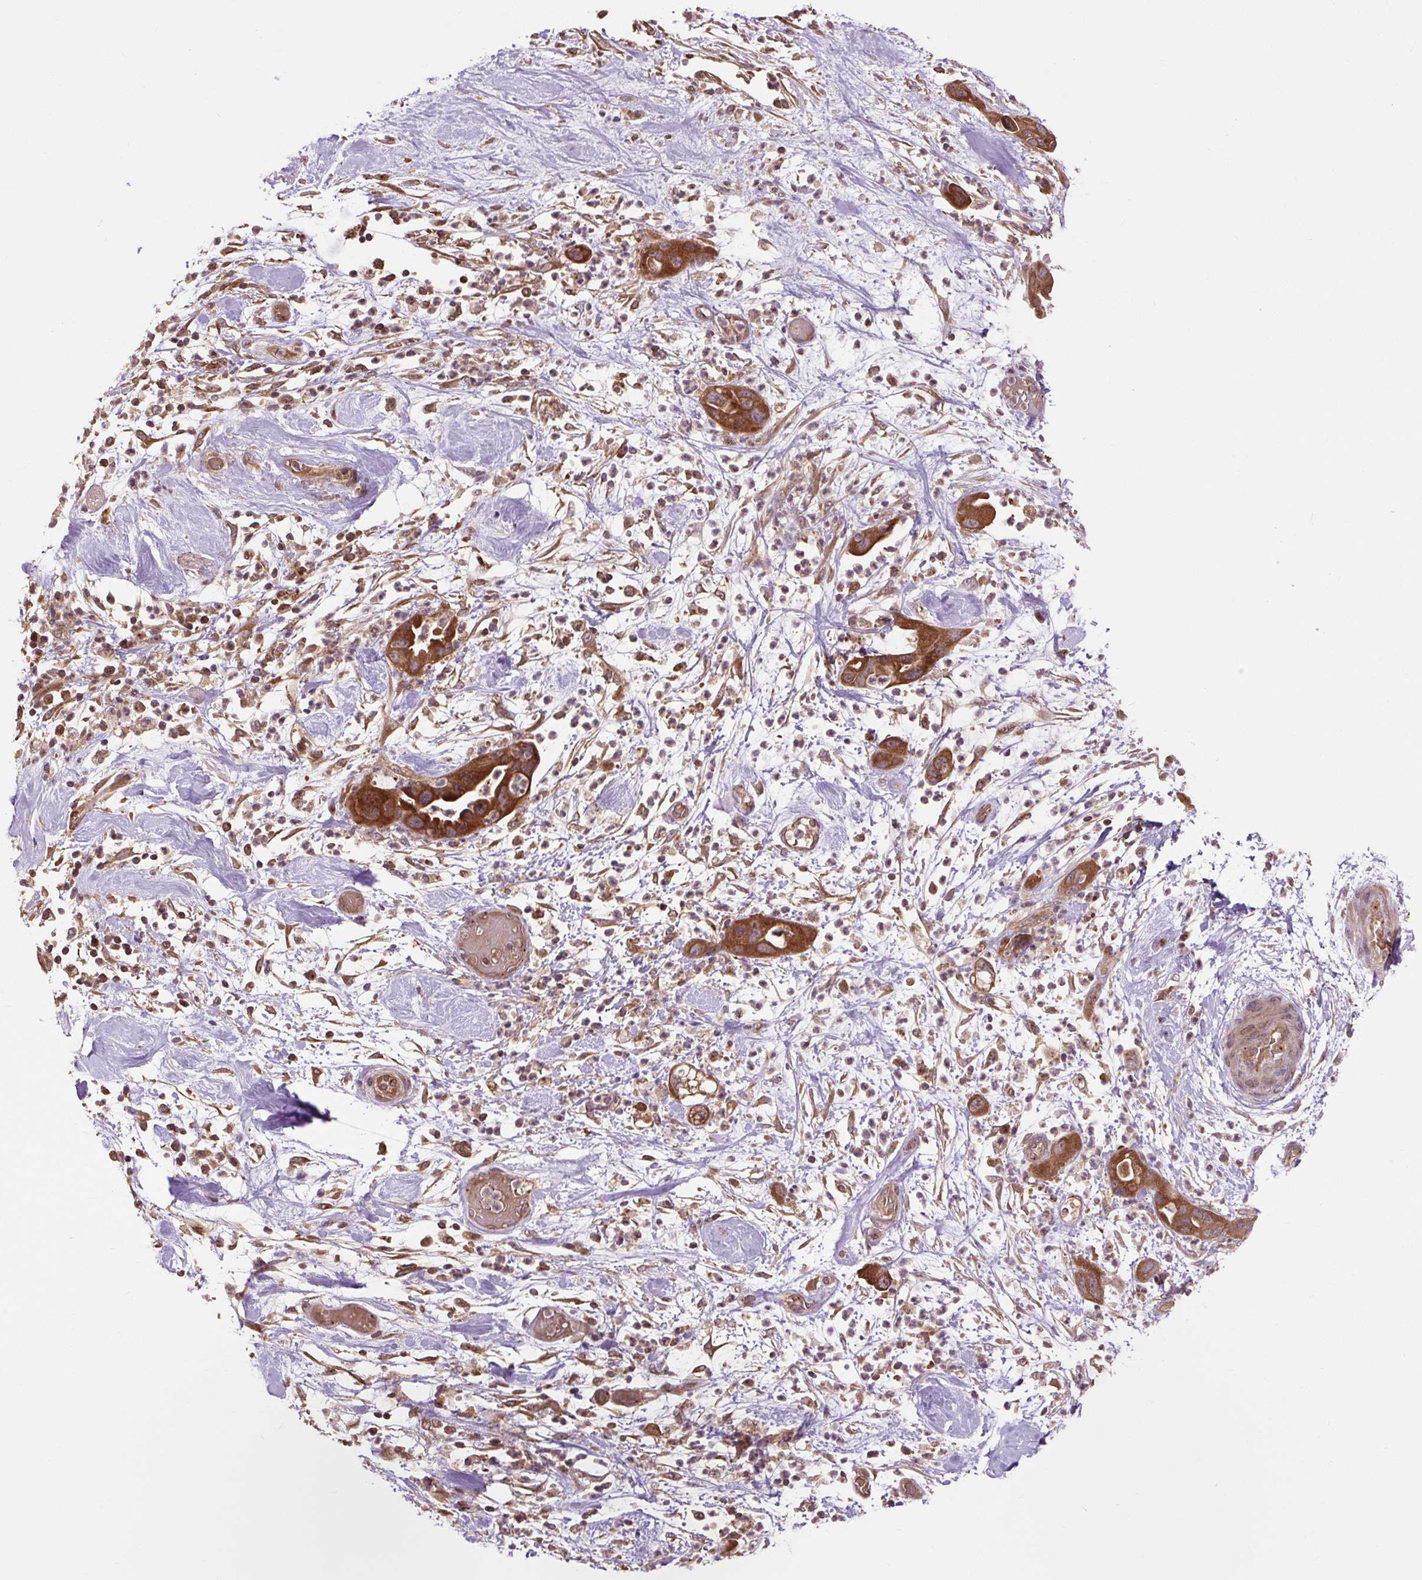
{"staining": {"intensity": "strong", "quantity": ">75%", "location": "cytoplasmic/membranous"}, "tissue": "pancreatic cancer", "cell_type": "Tumor cells", "image_type": "cancer", "snomed": [{"axis": "morphology", "description": "Adenocarcinoma, NOS"}, {"axis": "topography", "description": "Pancreas"}], "caption": "Immunohistochemistry (IHC) (DAB (3,3'-diaminobenzidine)) staining of human pancreatic adenocarcinoma demonstrates strong cytoplasmic/membranous protein expression in approximately >75% of tumor cells. The staining is performed using DAB (3,3'-diaminobenzidine) brown chromogen to label protein expression. The nuclei are counter-stained blue using hematoxylin.", "gene": "MMS19", "patient": {"sex": "female", "age": 71}}